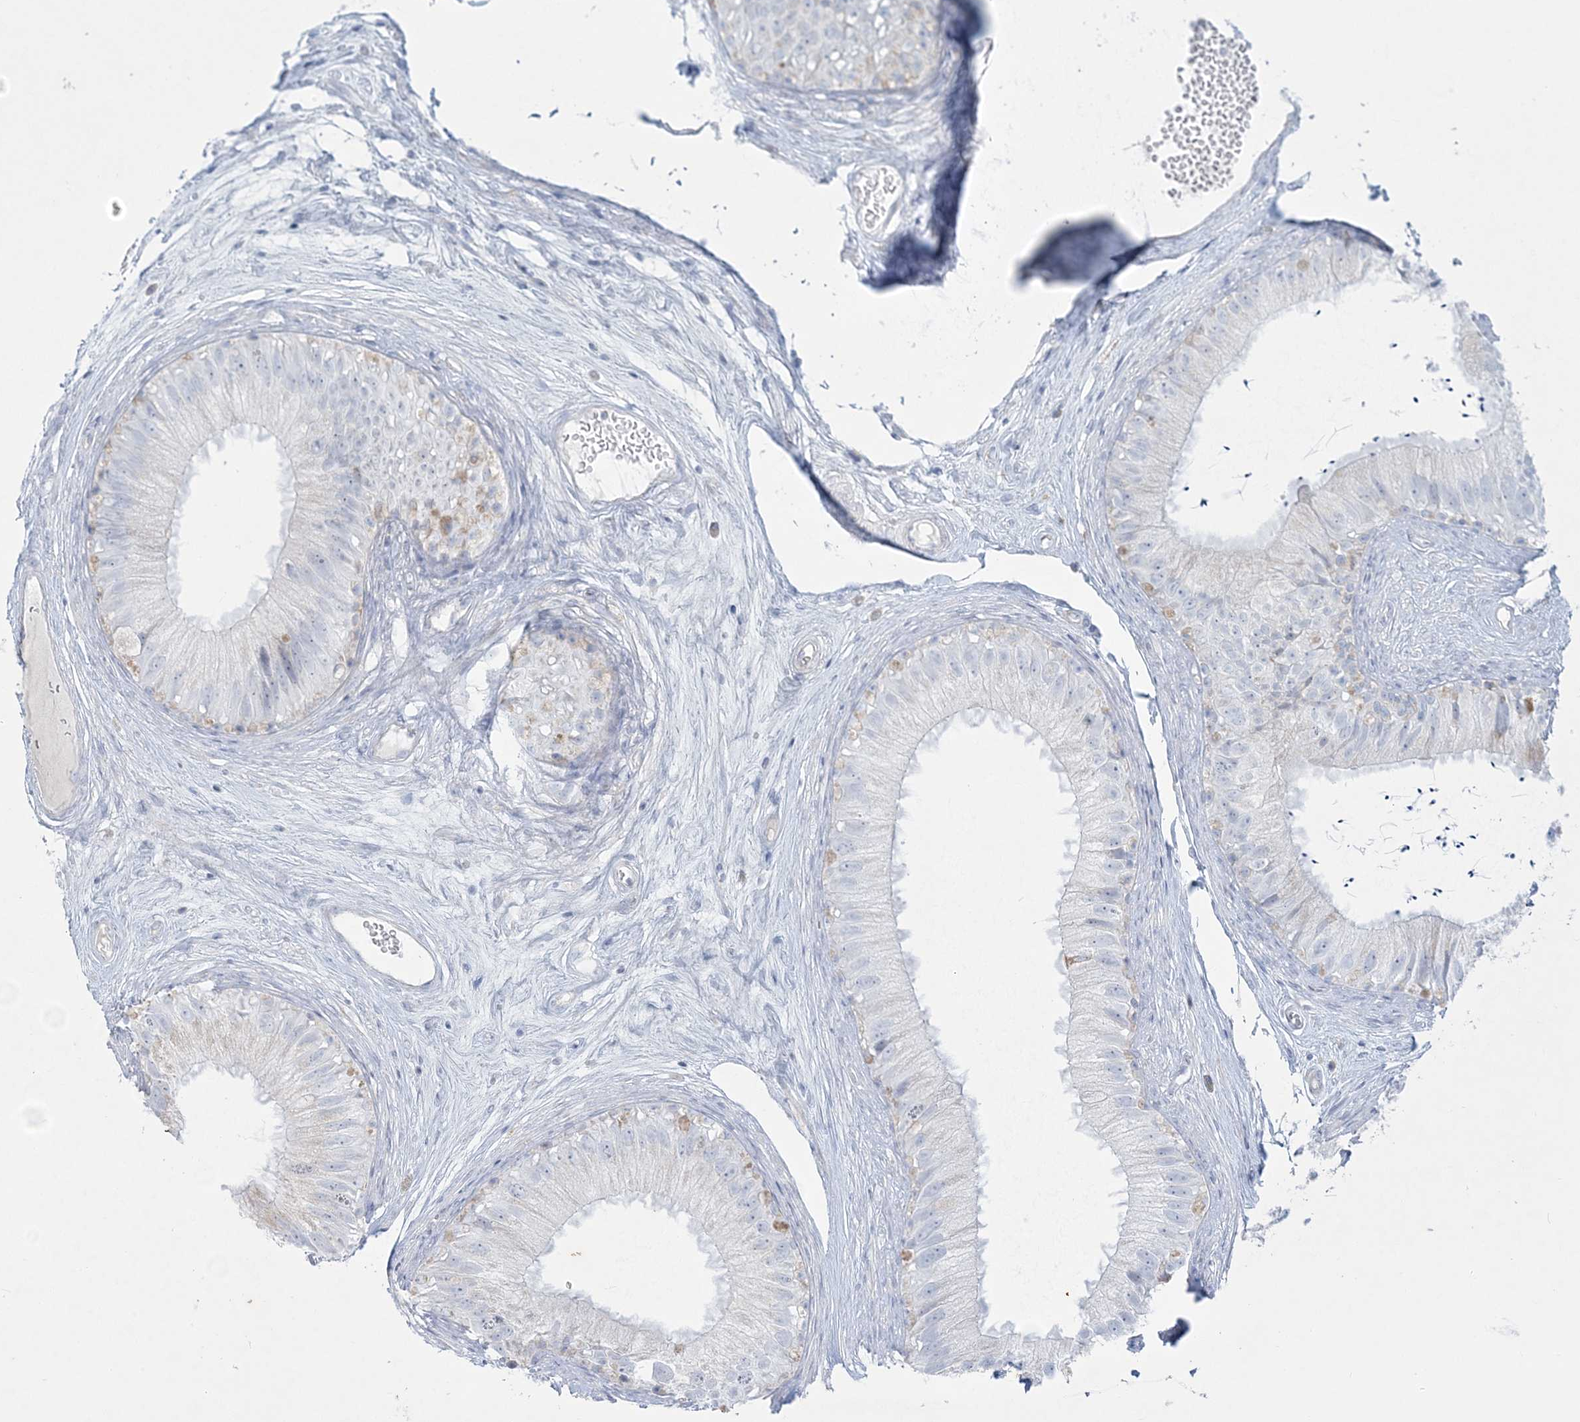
{"staining": {"intensity": "weak", "quantity": "<25%", "location": "cytoplasmic/membranous"}, "tissue": "epididymis", "cell_type": "Glandular cells", "image_type": "normal", "snomed": [{"axis": "morphology", "description": "Normal tissue, NOS"}, {"axis": "topography", "description": "Epididymis"}], "caption": "This is a photomicrograph of immunohistochemistry (IHC) staining of benign epididymis, which shows no staining in glandular cells.", "gene": "TBC1D7", "patient": {"sex": "male", "age": 77}}